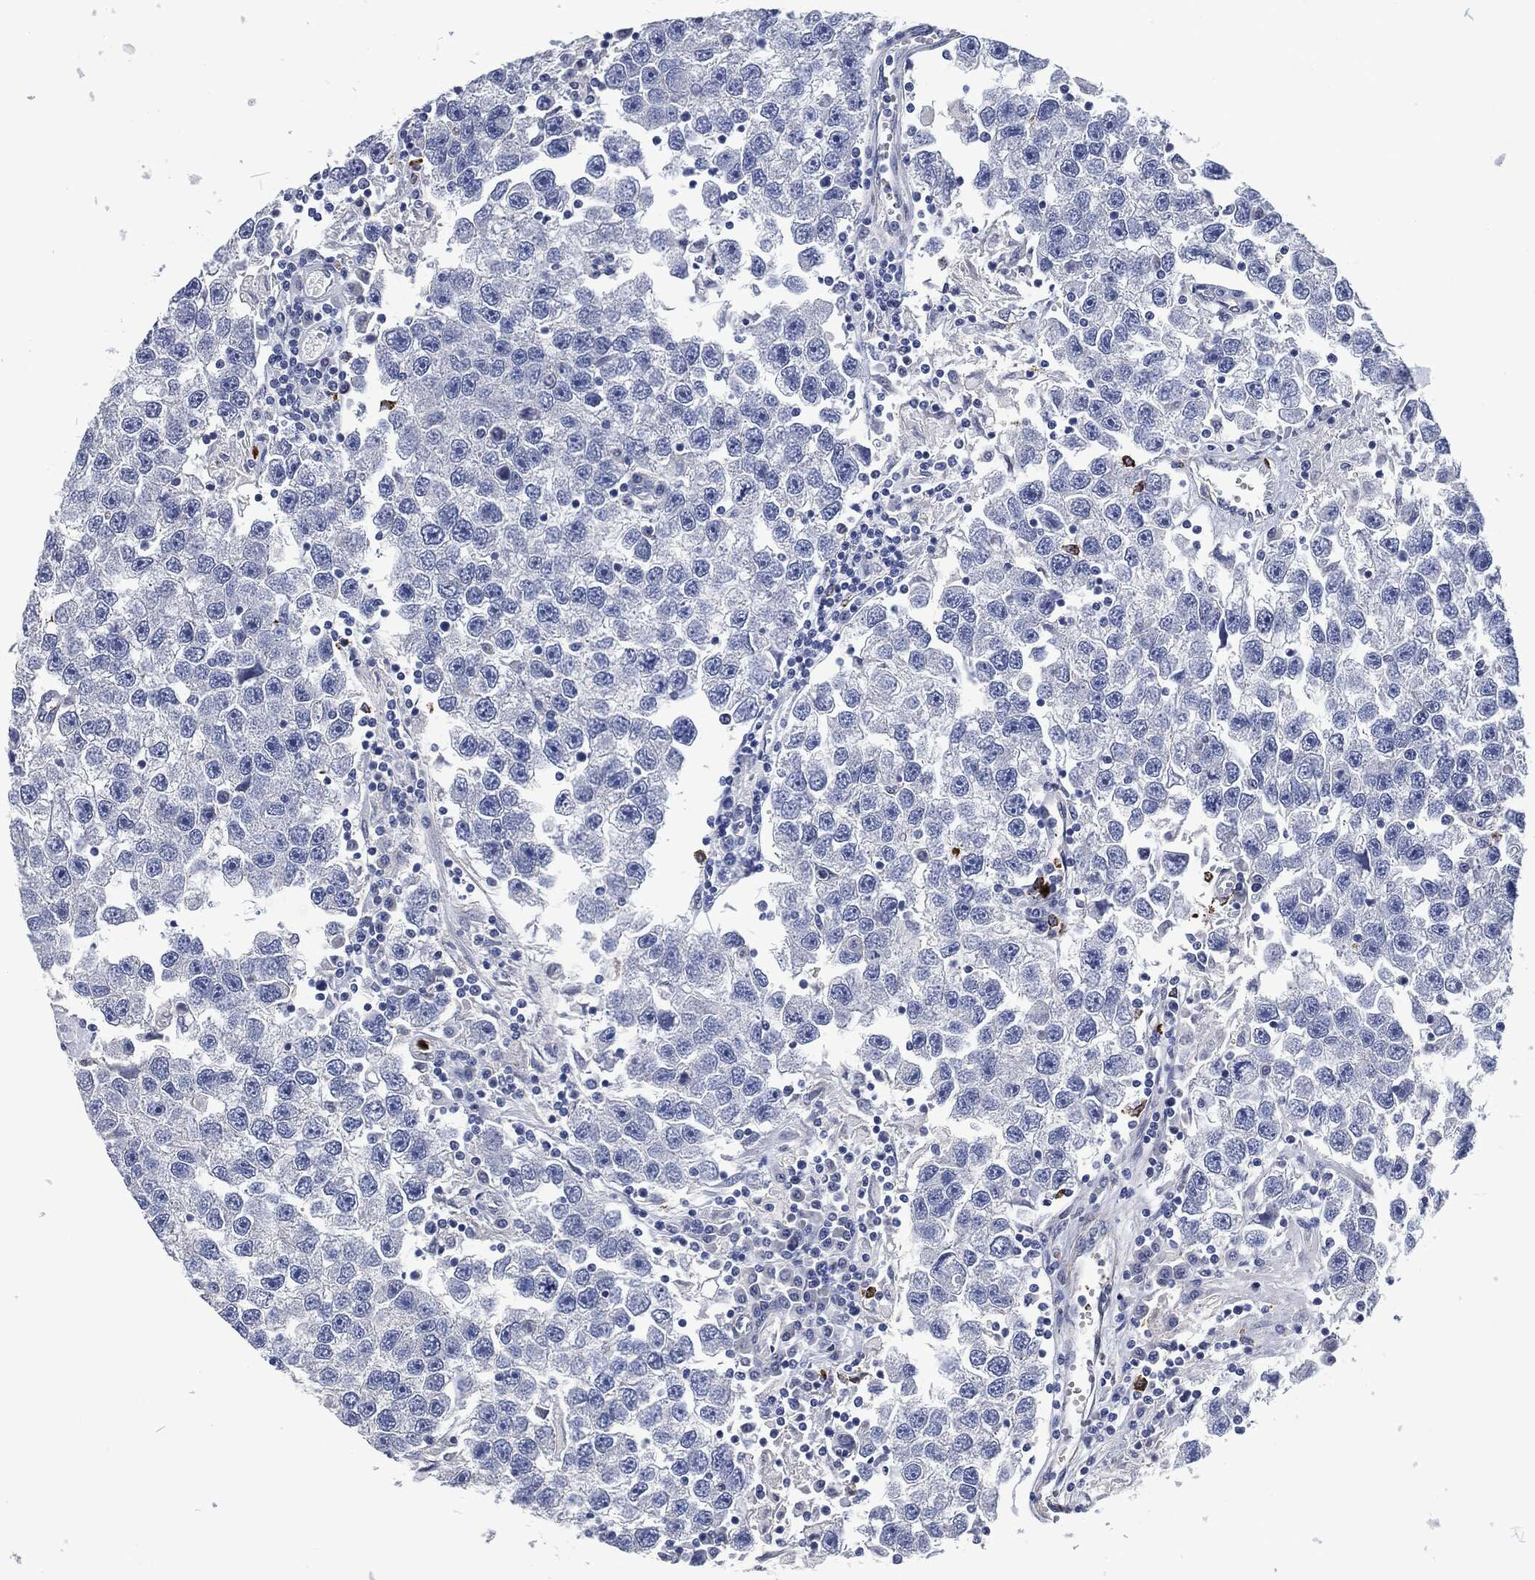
{"staining": {"intensity": "negative", "quantity": "none", "location": "none"}, "tissue": "testis cancer", "cell_type": "Tumor cells", "image_type": "cancer", "snomed": [{"axis": "morphology", "description": "Seminoma, NOS"}, {"axis": "topography", "description": "Testis"}], "caption": "IHC of testis cancer (seminoma) displays no staining in tumor cells.", "gene": "MPO", "patient": {"sex": "male", "age": 26}}